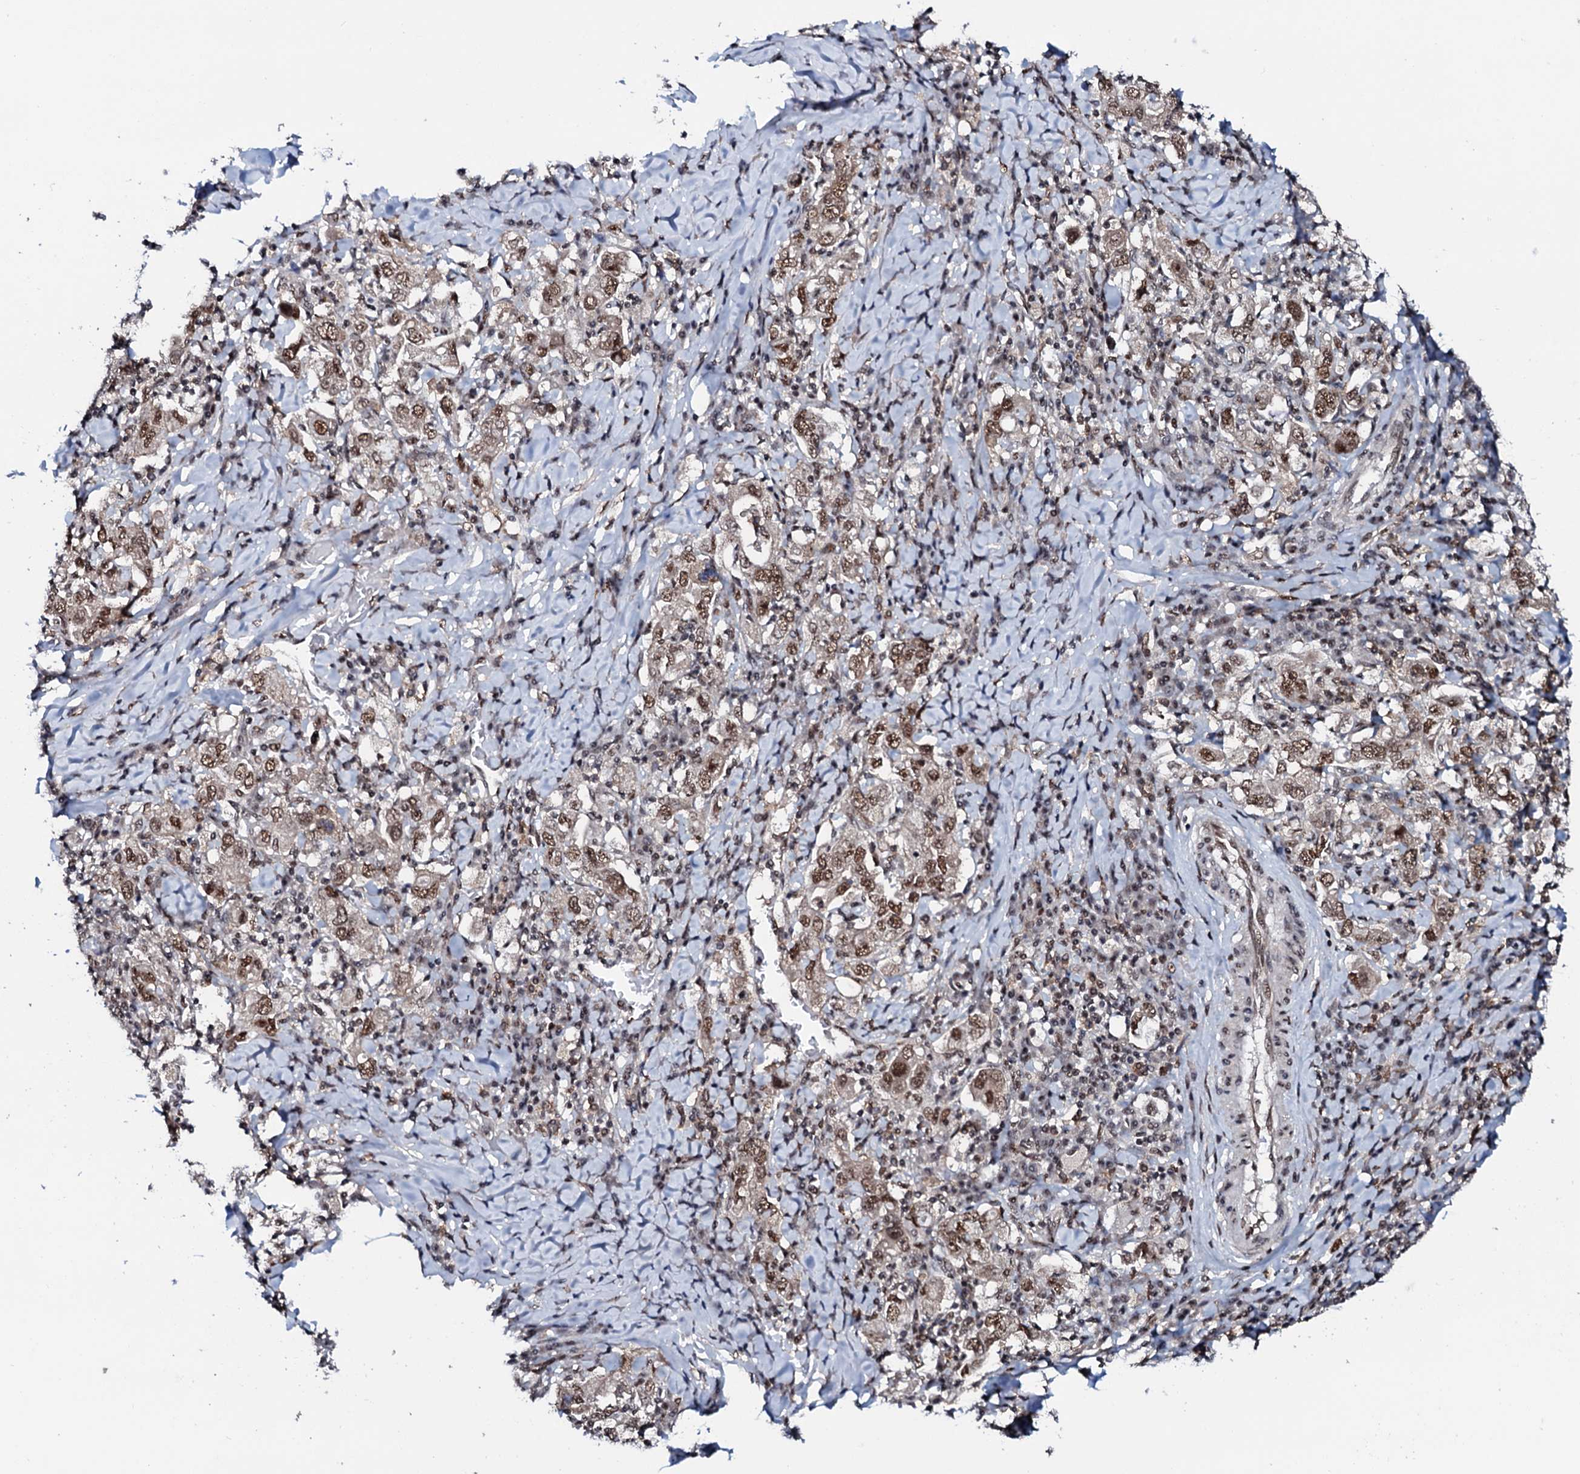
{"staining": {"intensity": "moderate", "quantity": ">75%", "location": "nuclear"}, "tissue": "stomach cancer", "cell_type": "Tumor cells", "image_type": "cancer", "snomed": [{"axis": "morphology", "description": "Adenocarcinoma, NOS"}, {"axis": "topography", "description": "Stomach, upper"}], "caption": "Stomach adenocarcinoma stained with a brown dye displays moderate nuclear positive expression in about >75% of tumor cells.", "gene": "PRPF18", "patient": {"sex": "male", "age": 62}}